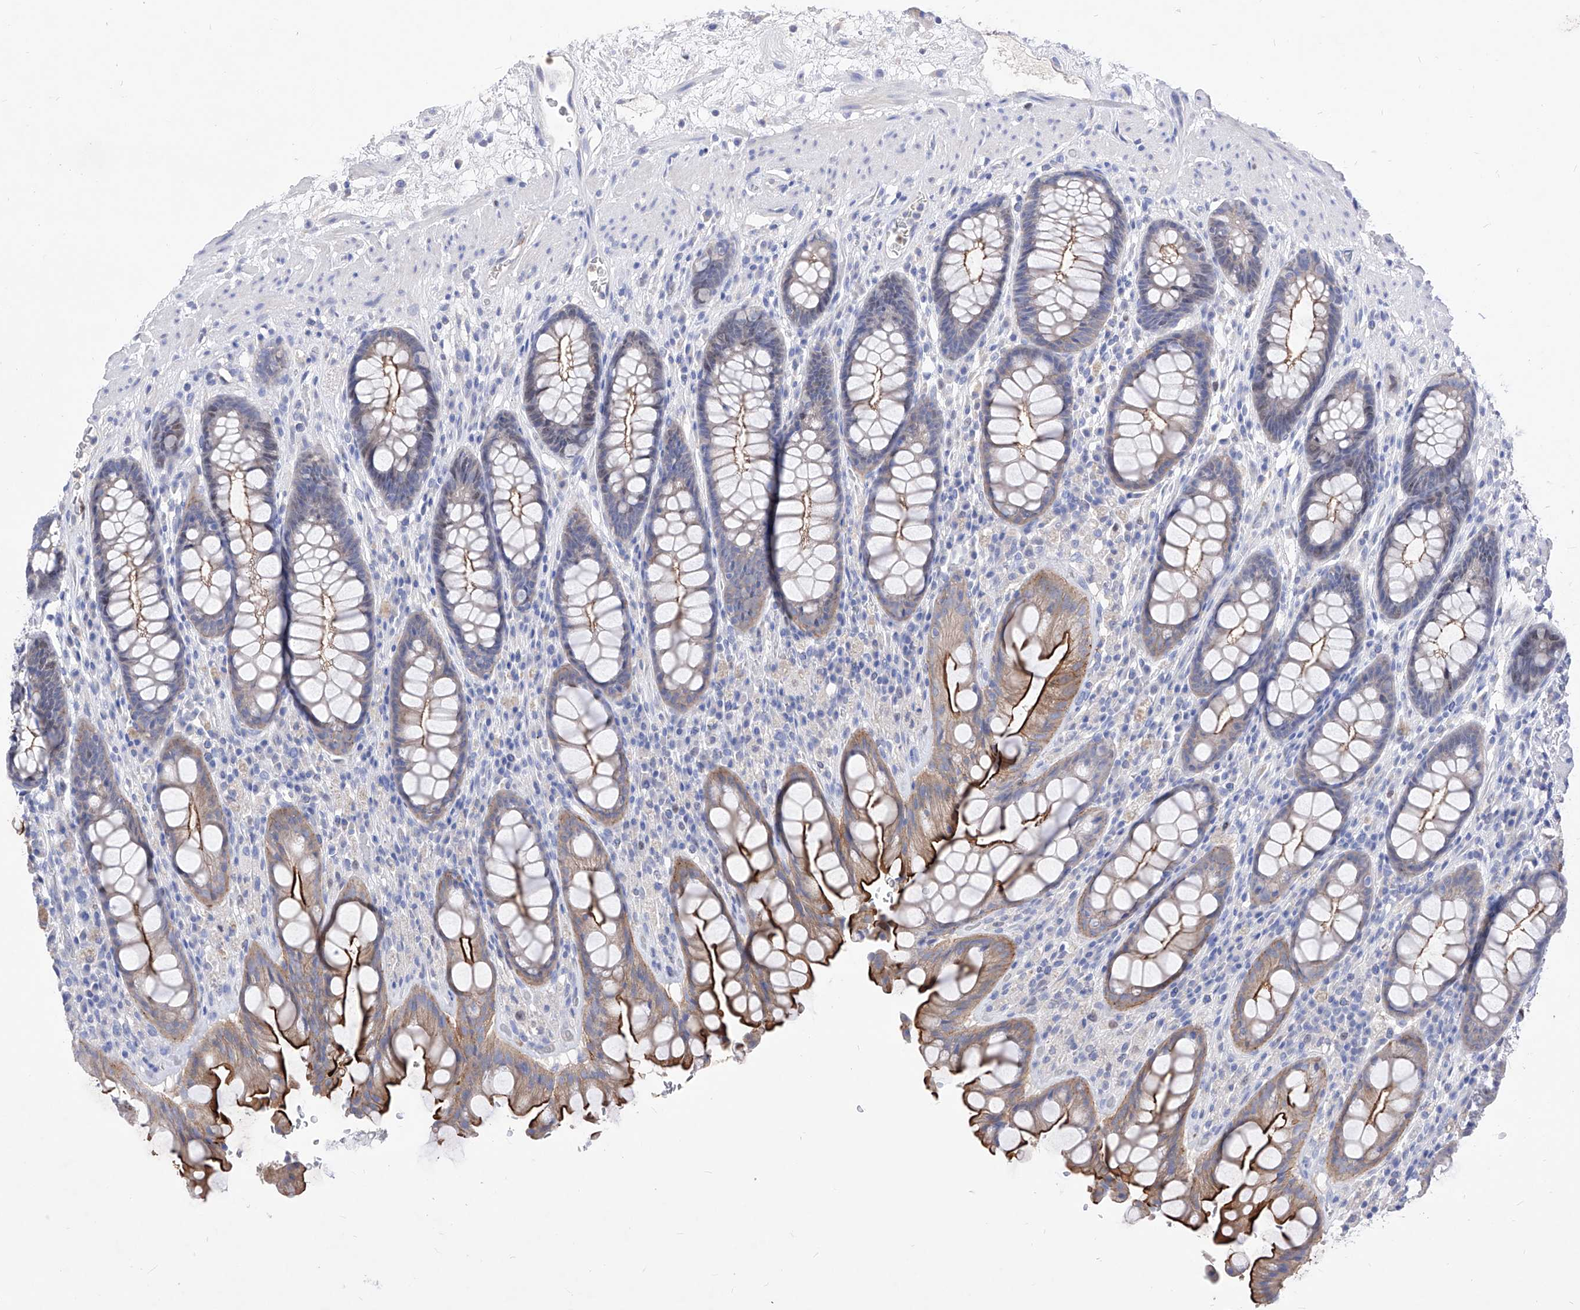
{"staining": {"intensity": "moderate", "quantity": "25%-75%", "location": "cytoplasmic/membranous"}, "tissue": "rectum", "cell_type": "Glandular cells", "image_type": "normal", "snomed": [{"axis": "morphology", "description": "Normal tissue, NOS"}, {"axis": "topography", "description": "Rectum"}], "caption": "A brown stain shows moderate cytoplasmic/membranous positivity of a protein in glandular cells of normal rectum.", "gene": "VAX1", "patient": {"sex": "male", "age": 64}}